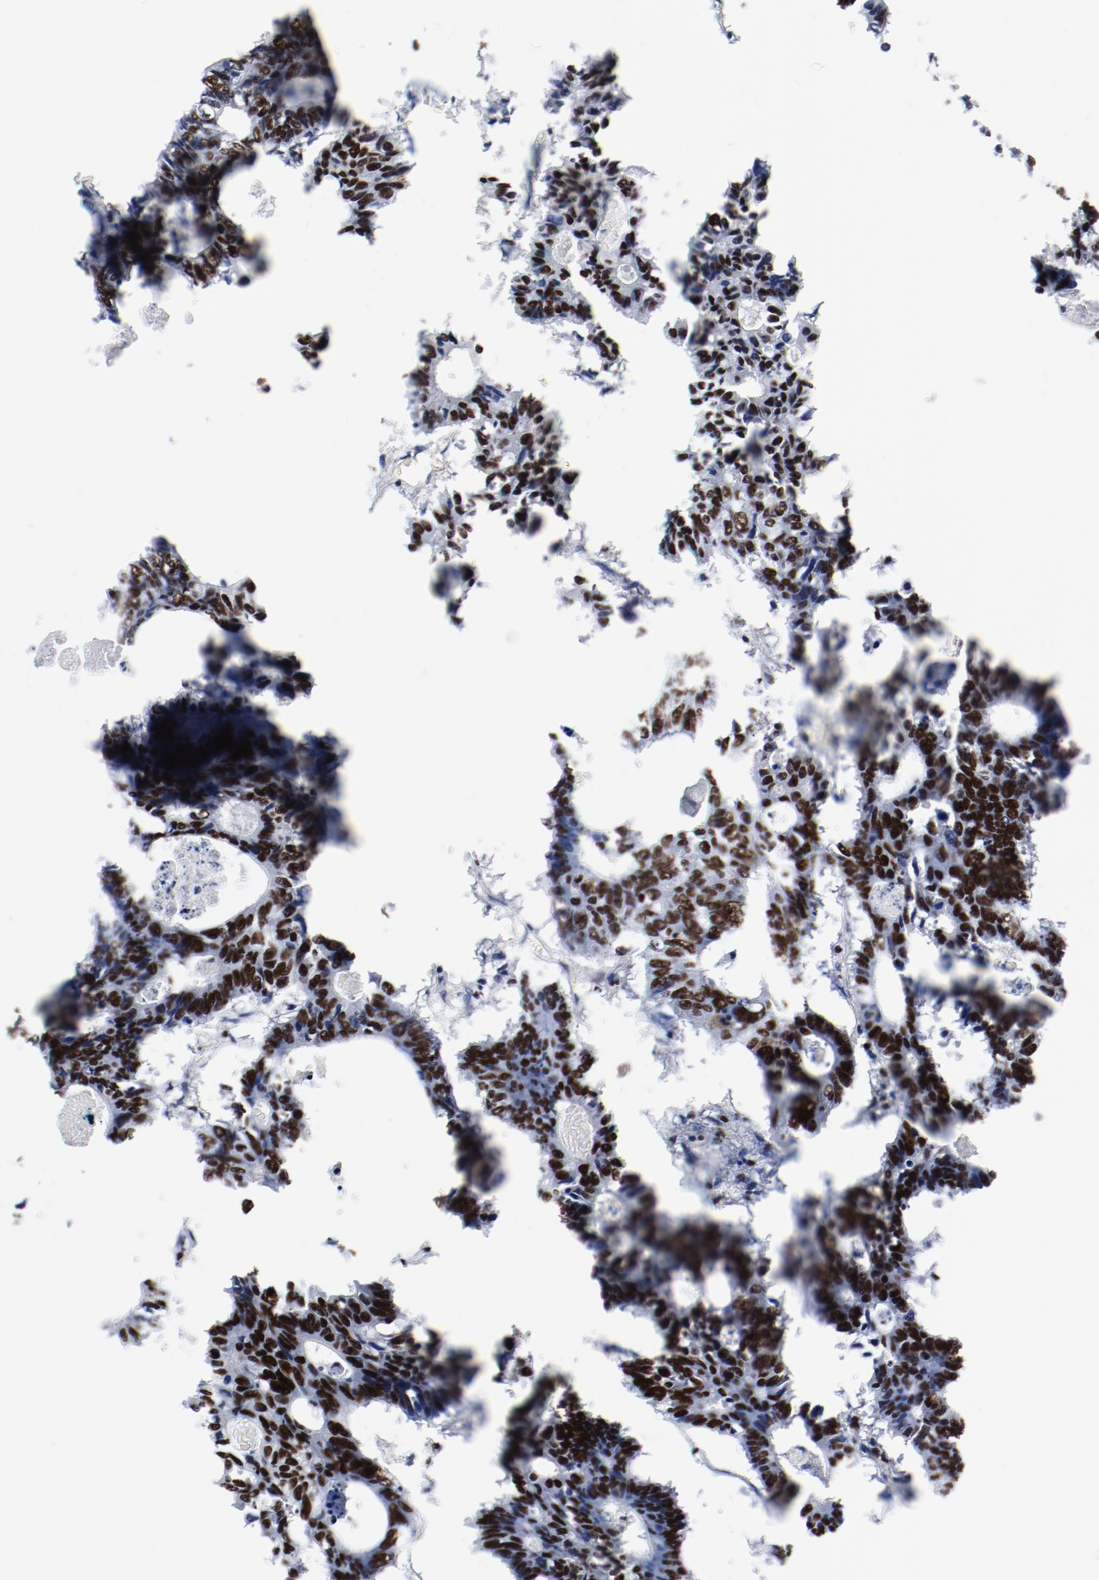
{"staining": {"intensity": "strong", "quantity": ">75%", "location": "nuclear"}, "tissue": "colorectal cancer", "cell_type": "Tumor cells", "image_type": "cancer", "snomed": [{"axis": "morphology", "description": "Adenocarcinoma, NOS"}, {"axis": "topography", "description": "Colon"}], "caption": "Brown immunohistochemical staining in human colorectal cancer (adenocarcinoma) shows strong nuclear expression in about >75% of tumor cells.", "gene": "SMARCC2", "patient": {"sex": "female", "age": 55}}